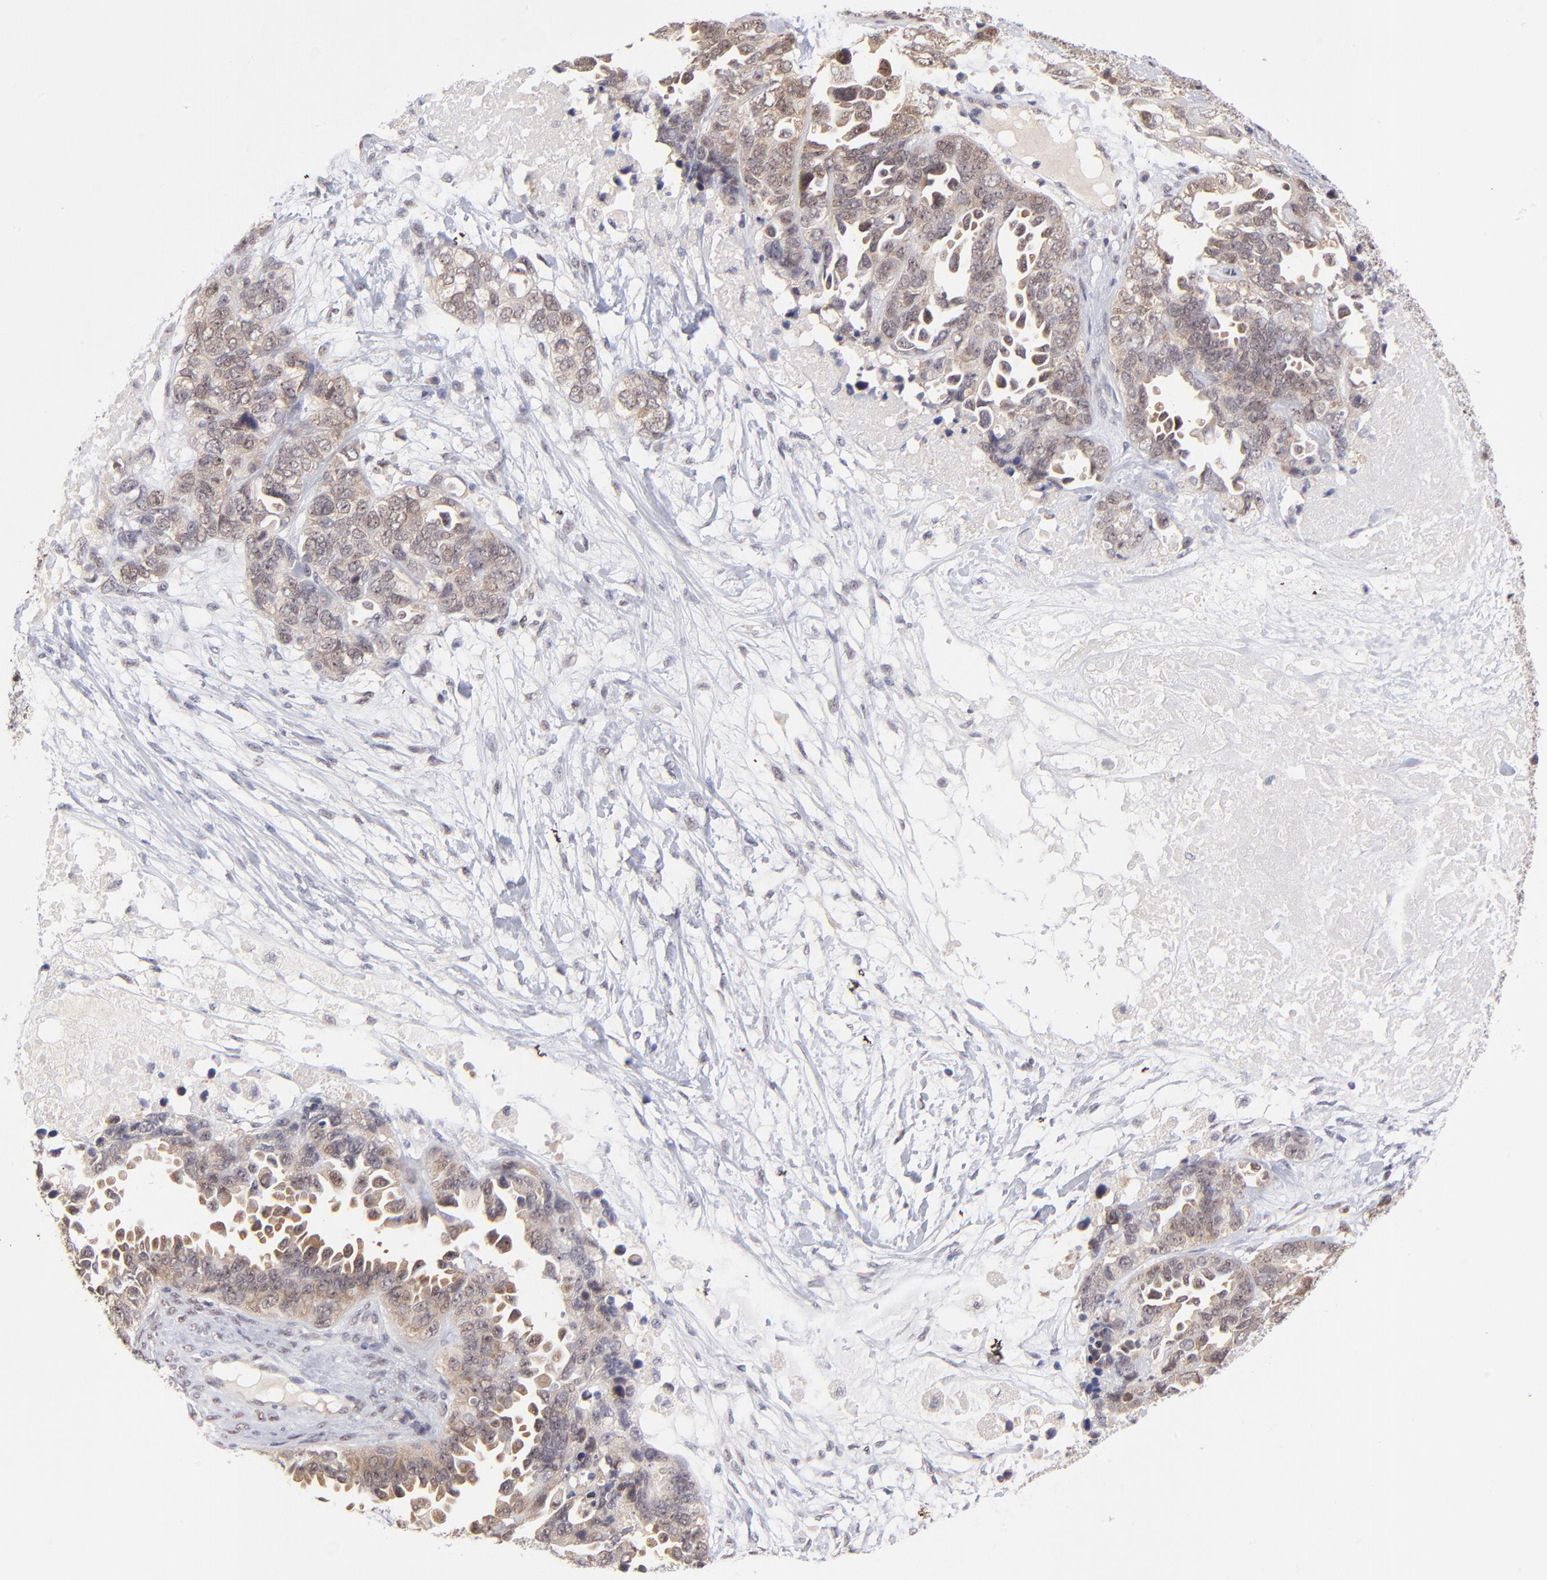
{"staining": {"intensity": "weak", "quantity": ">75%", "location": "cytoplasmic/membranous"}, "tissue": "ovarian cancer", "cell_type": "Tumor cells", "image_type": "cancer", "snomed": [{"axis": "morphology", "description": "Cystadenocarcinoma, serous, NOS"}, {"axis": "topography", "description": "Ovary"}], "caption": "Ovarian serous cystadenocarcinoma was stained to show a protein in brown. There is low levels of weak cytoplasmic/membranous positivity in approximately >75% of tumor cells.", "gene": "UBE2E3", "patient": {"sex": "female", "age": 82}}